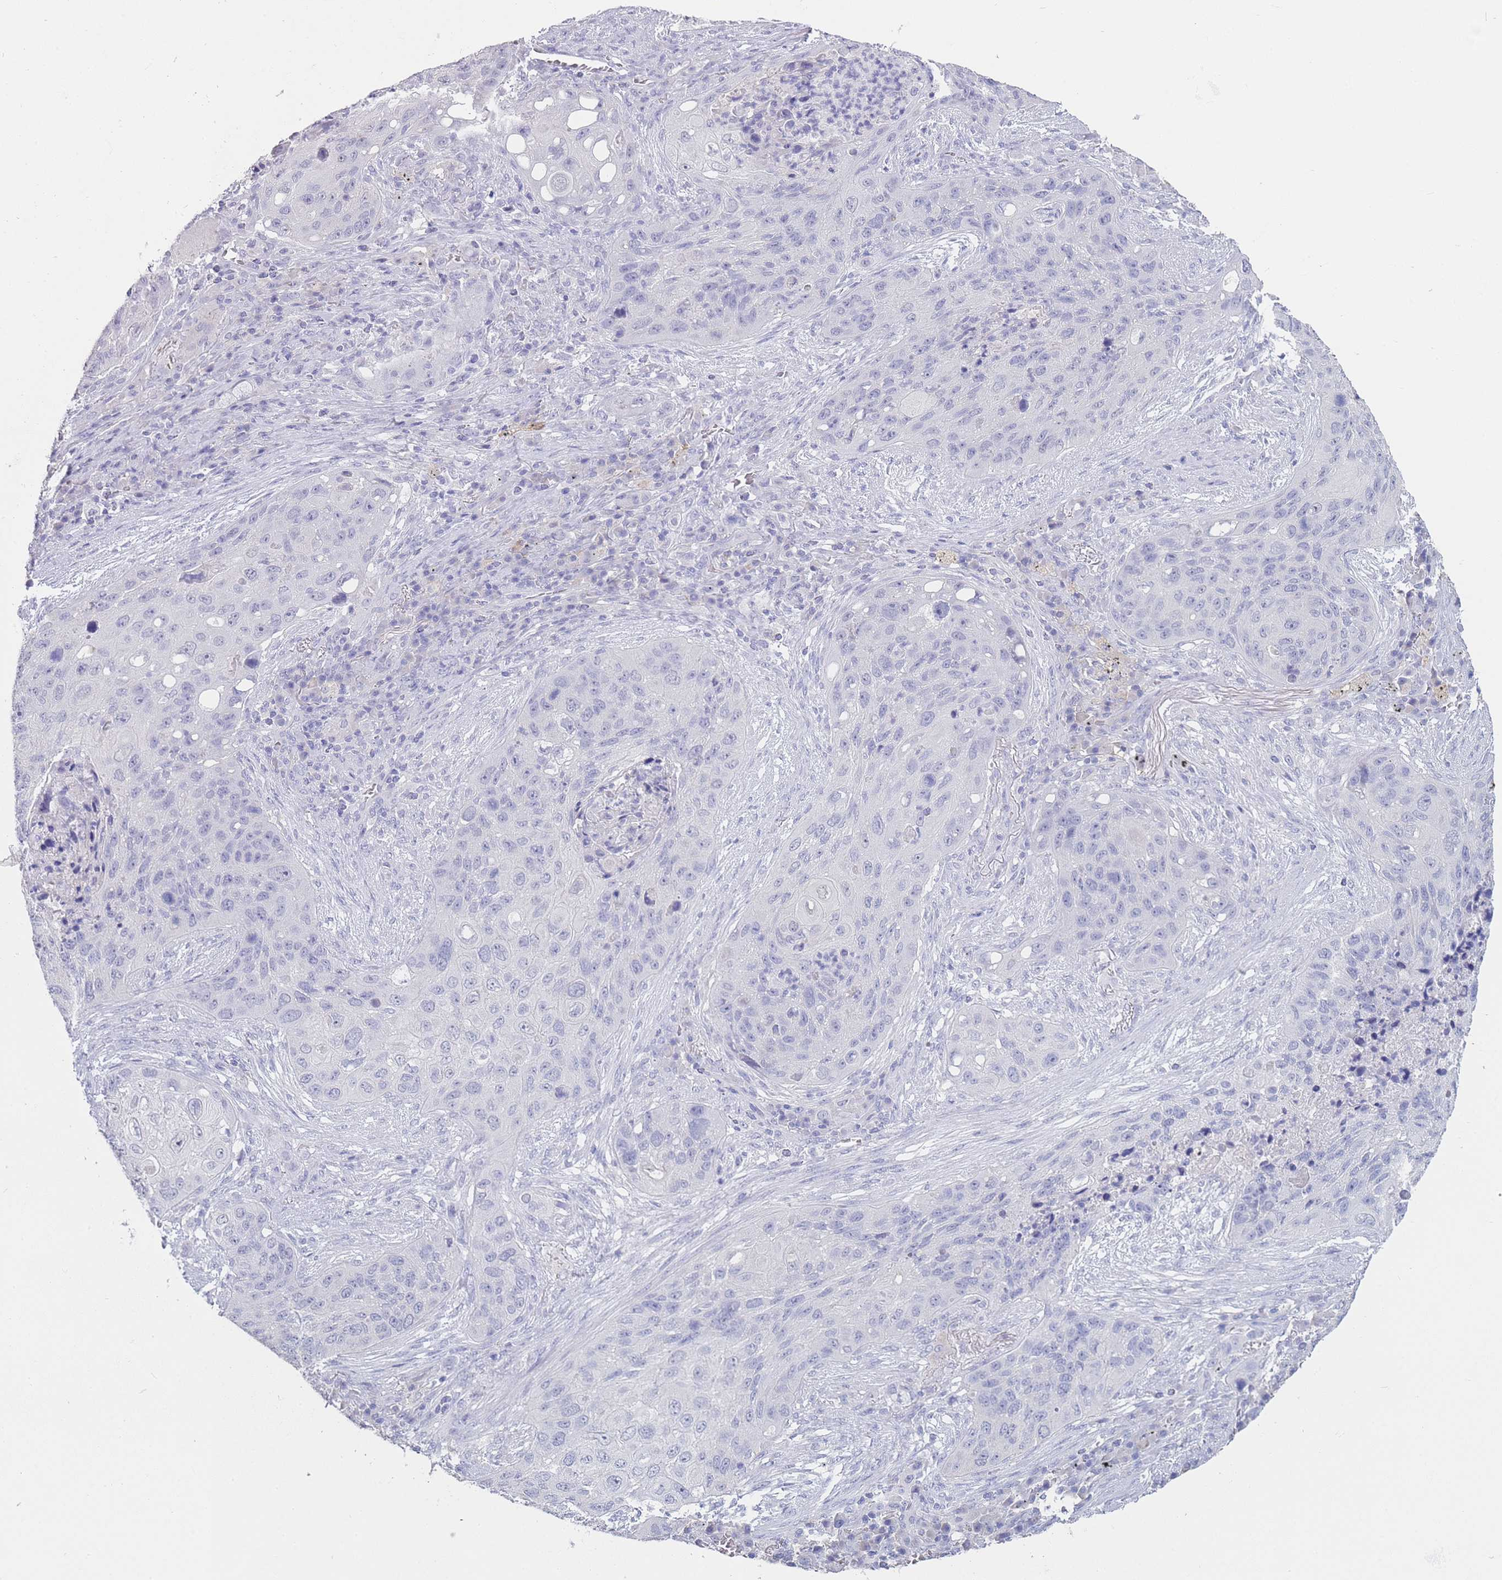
{"staining": {"intensity": "negative", "quantity": "none", "location": "none"}, "tissue": "lung cancer", "cell_type": "Tumor cells", "image_type": "cancer", "snomed": [{"axis": "morphology", "description": "Squamous cell carcinoma, NOS"}, {"axis": "topography", "description": "Lung"}], "caption": "DAB immunohistochemical staining of human lung cancer (squamous cell carcinoma) exhibits no significant staining in tumor cells.", "gene": "CD37", "patient": {"sex": "female", "age": 63}}